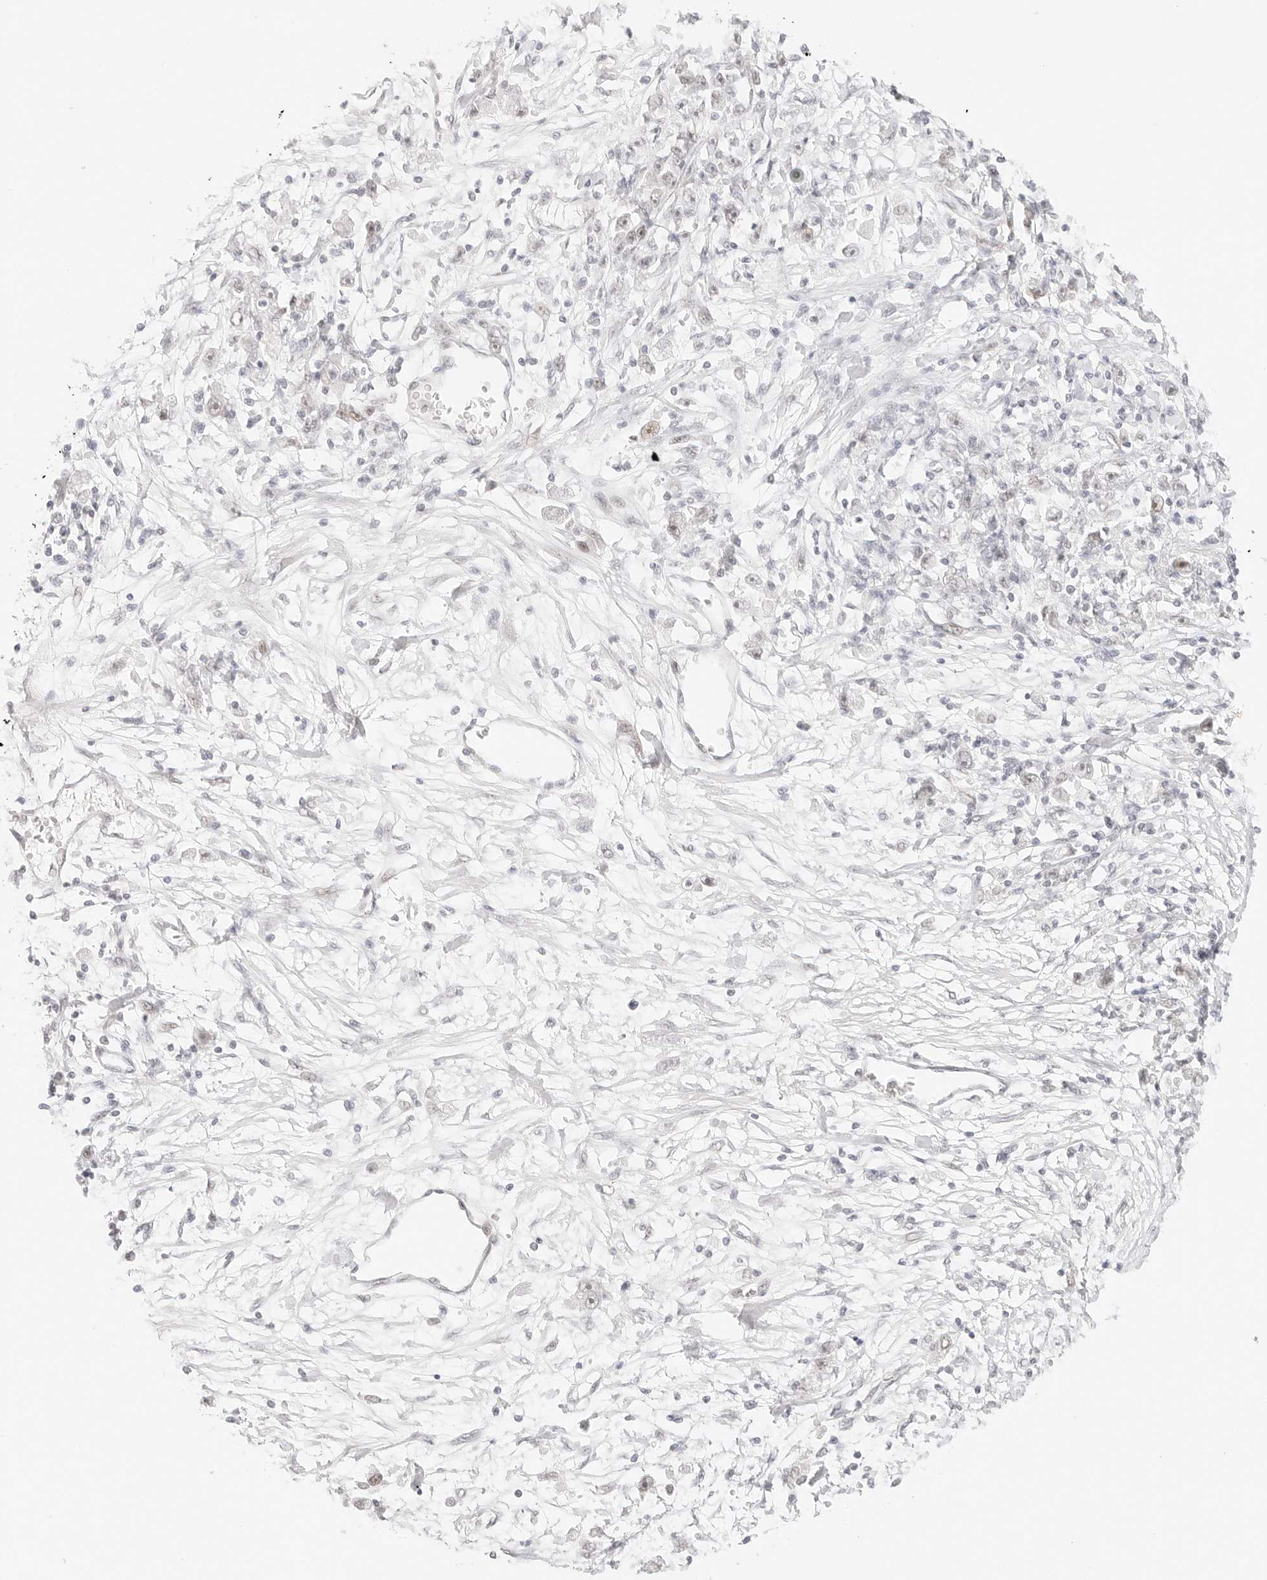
{"staining": {"intensity": "negative", "quantity": "none", "location": "none"}, "tissue": "stomach cancer", "cell_type": "Tumor cells", "image_type": "cancer", "snomed": [{"axis": "morphology", "description": "Adenocarcinoma, NOS"}, {"axis": "topography", "description": "Stomach"}], "caption": "The micrograph shows no staining of tumor cells in stomach cancer.", "gene": "ITGA6", "patient": {"sex": "female", "age": 59}}